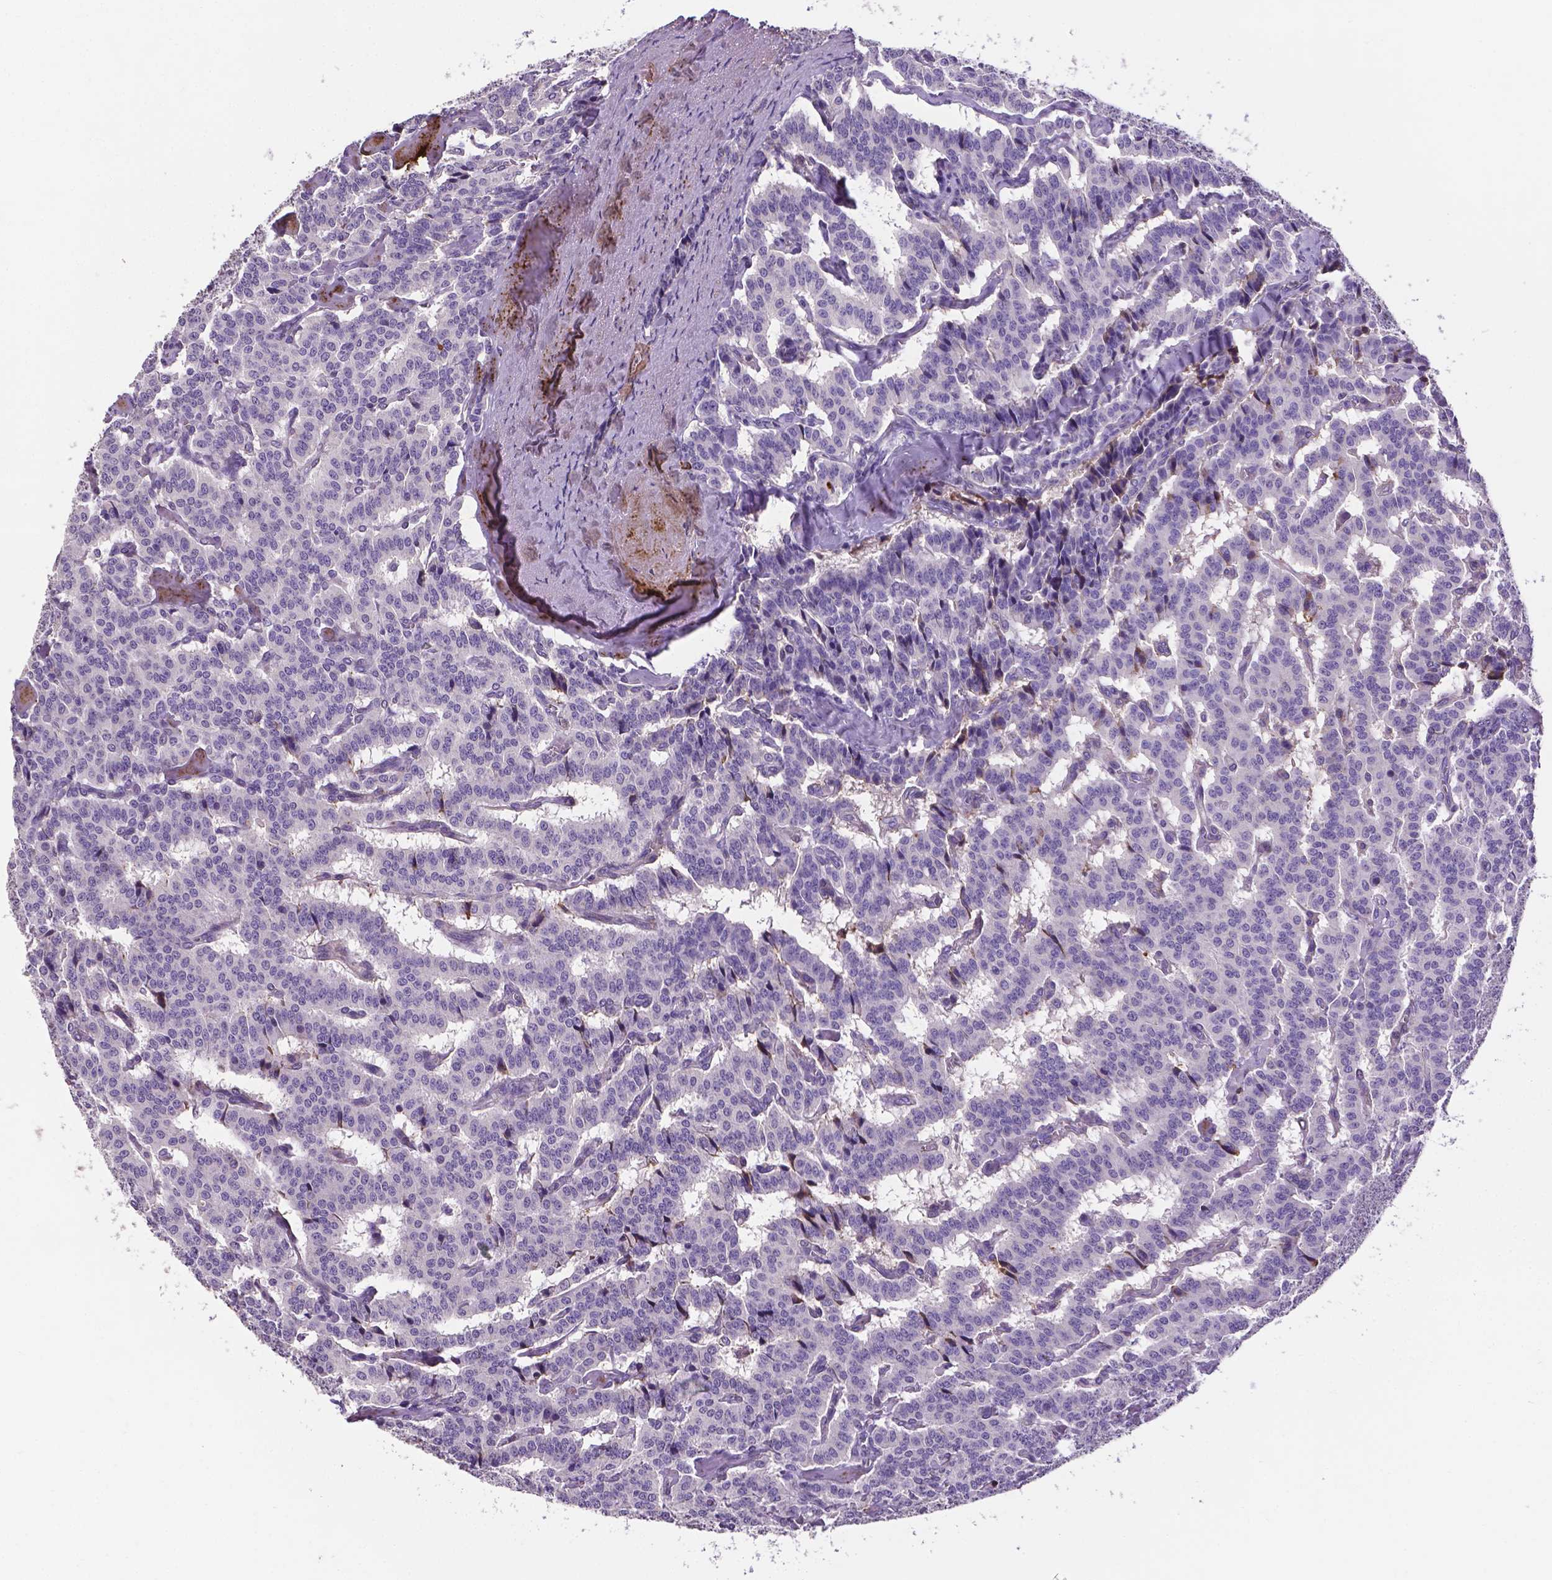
{"staining": {"intensity": "negative", "quantity": "none", "location": "none"}, "tissue": "carcinoid", "cell_type": "Tumor cells", "image_type": "cancer", "snomed": [{"axis": "morphology", "description": "Carcinoid, malignant, NOS"}, {"axis": "topography", "description": "Lung"}], "caption": "IHC micrograph of carcinoid stained for a protein (brown), which shows no expression in tumor cells. (IHC, brightfield microscopy, high magnification).", "gene": "APOE", "patient": {"sex": "female", "age": 46}}